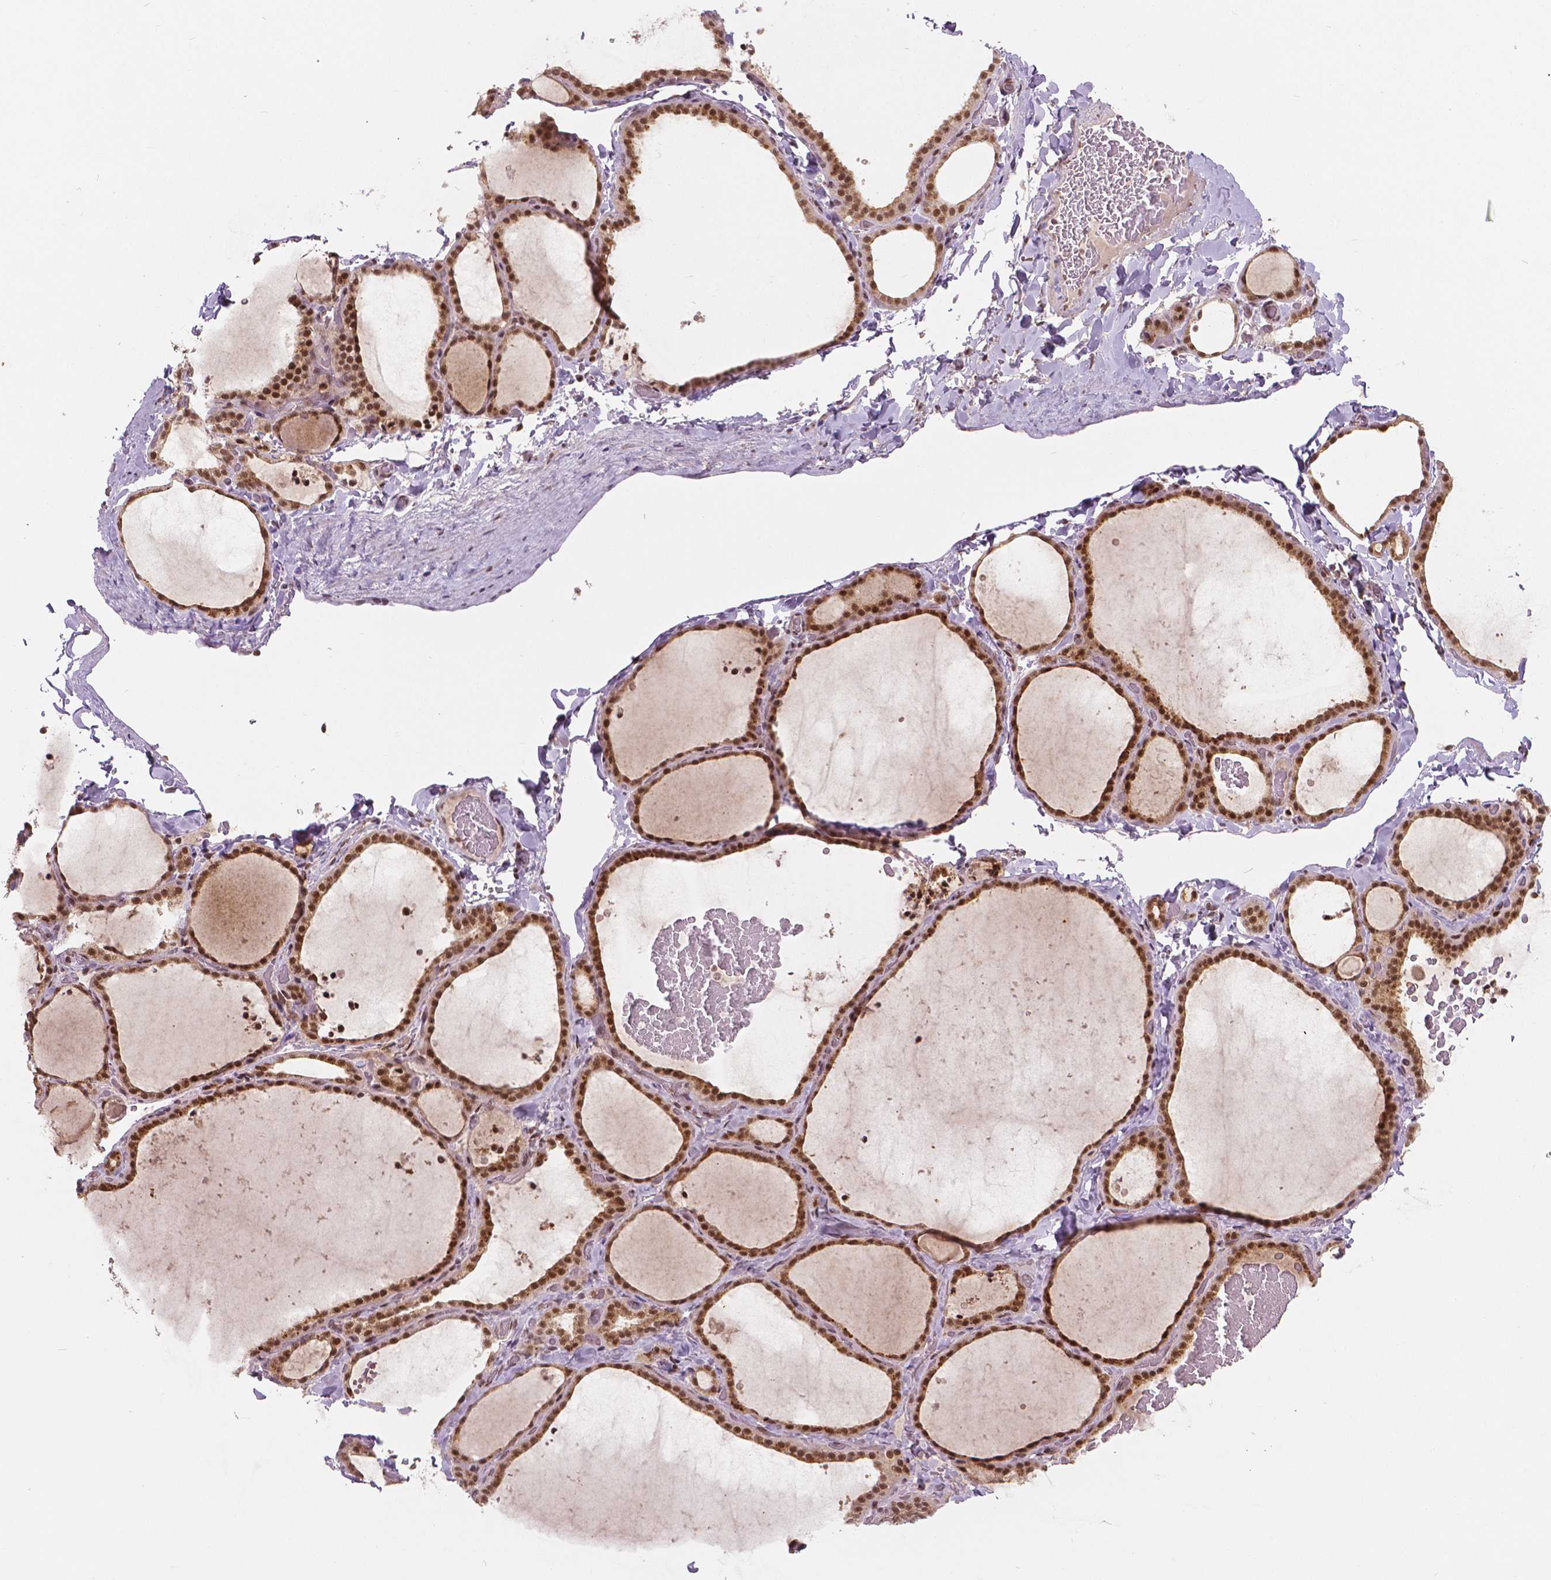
{"staining": {"intensity": "moderate", "quantity": ">75%", "location": "cytoplasmic/membranous,nuclear"}, "tissue": "thyroid gland", "cell_type": "Glandular cells", "image_type": "normal", "snomed": [{"axis": "morphology", "description": "Normal tissue, NOS"}, {"axis": "topography", "description": "Thyroid gland"}], "caption": "Thyroid gland stained for a protein (brown) shows moderate cytoplasmic/membranous,nuclear positive staining in about >75% of glandular cells.", "gene": "NSD2", "patient": {"sex": "female", "age": 22}}